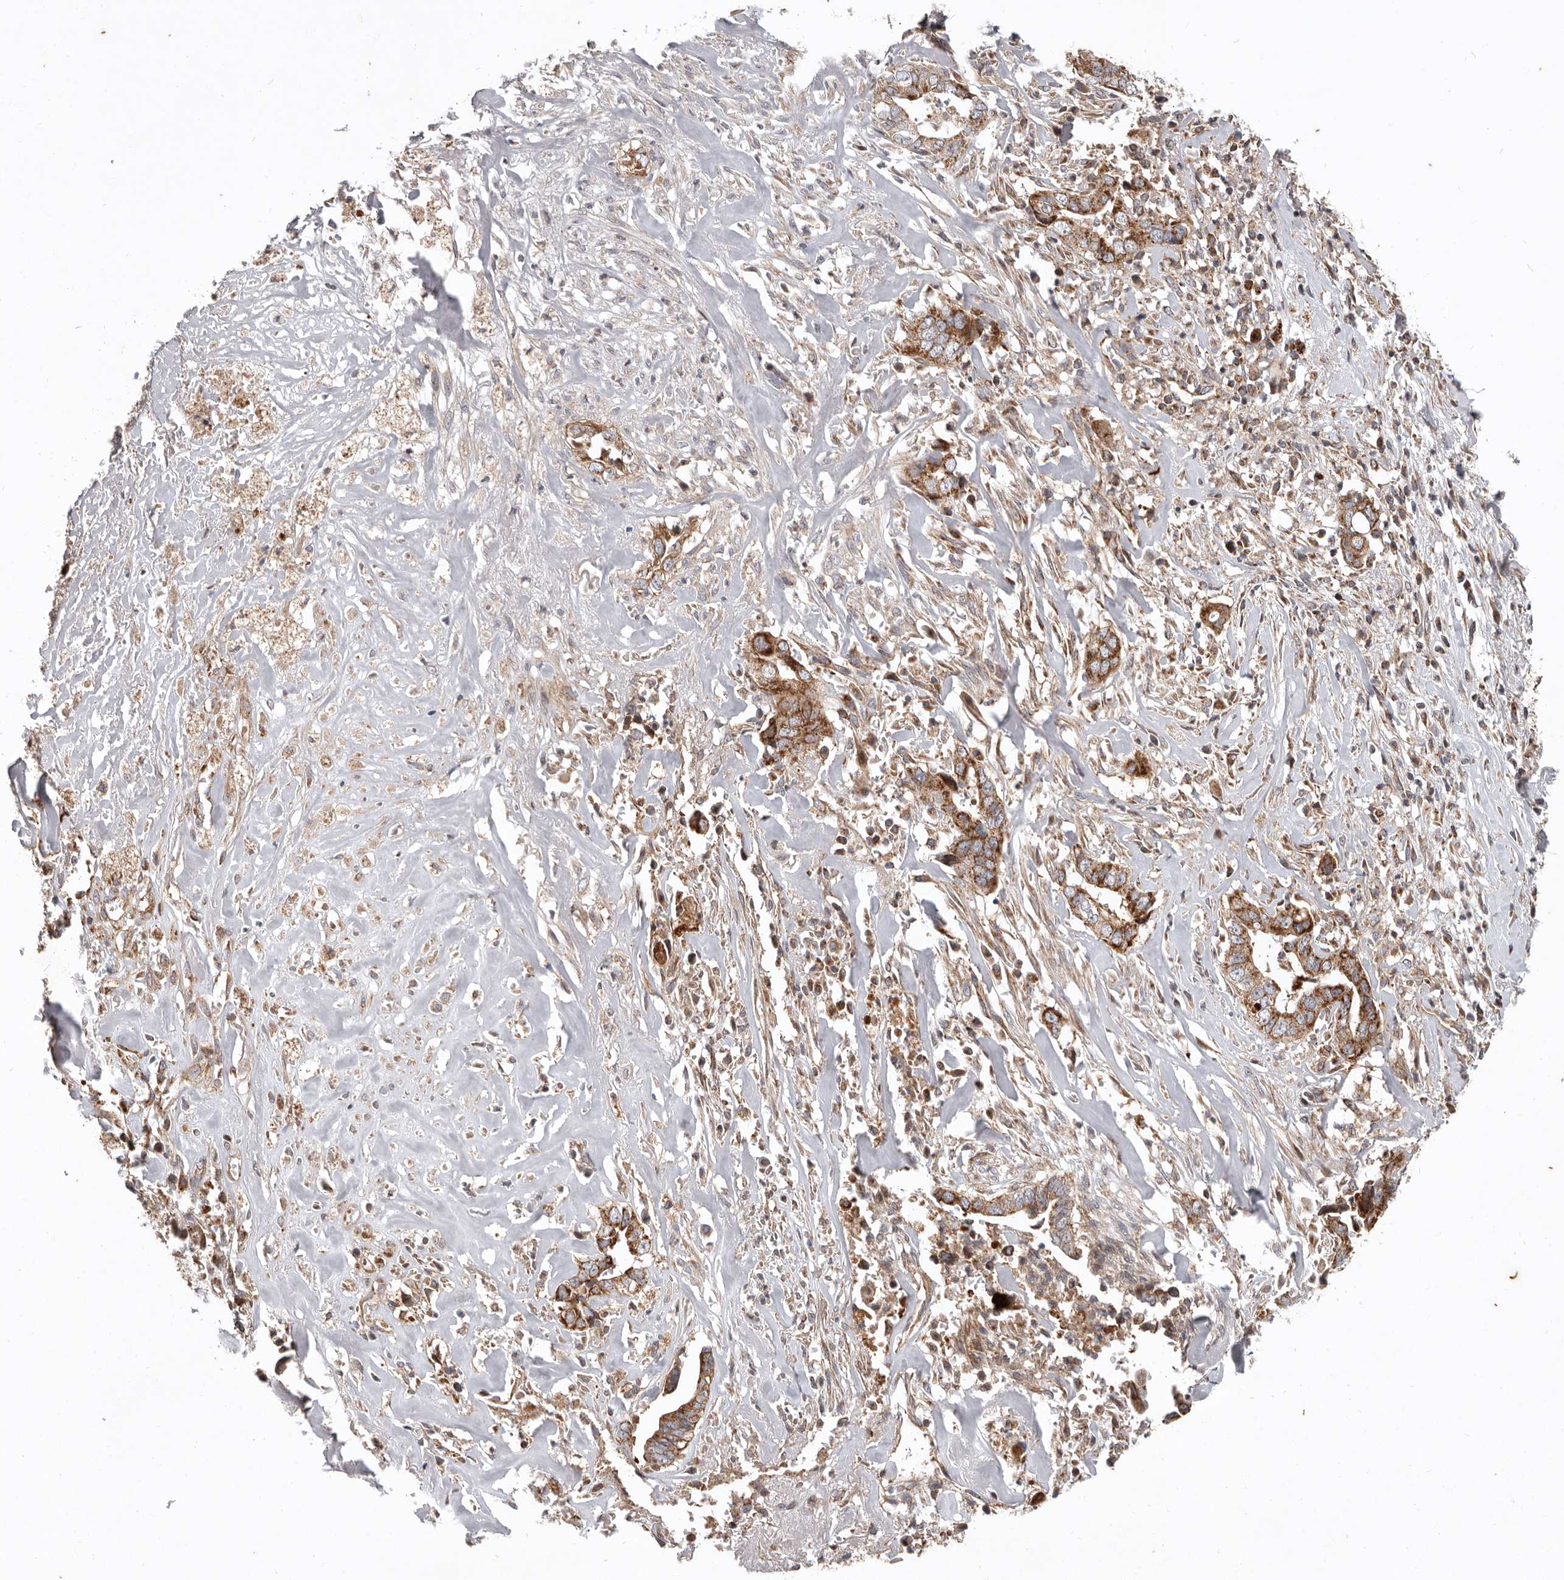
{"staining": {"intensity": "strong", "quantity": ">75%", "location": "cytoplasmic/membranous"}, "tissue": "liver cancer", "cell_type": "Tumor cells", "image_type": "cancer", "snomed": [{"axis": "morphology", "description": "Cholangiocarcinoma"}, {"axis": "topography", "description": "Liver"}], "caption": "This micrograph displays liver cholangiocarcinoma stained with immunohistochemistry to label a protein in brown. The cytoplasmic/membranous of tumor cells show strong positivity for the protein. Nuclei are counter-stained blue.", "gene": "MRPS10", "patient": {"sex": "female", "age": 79}}